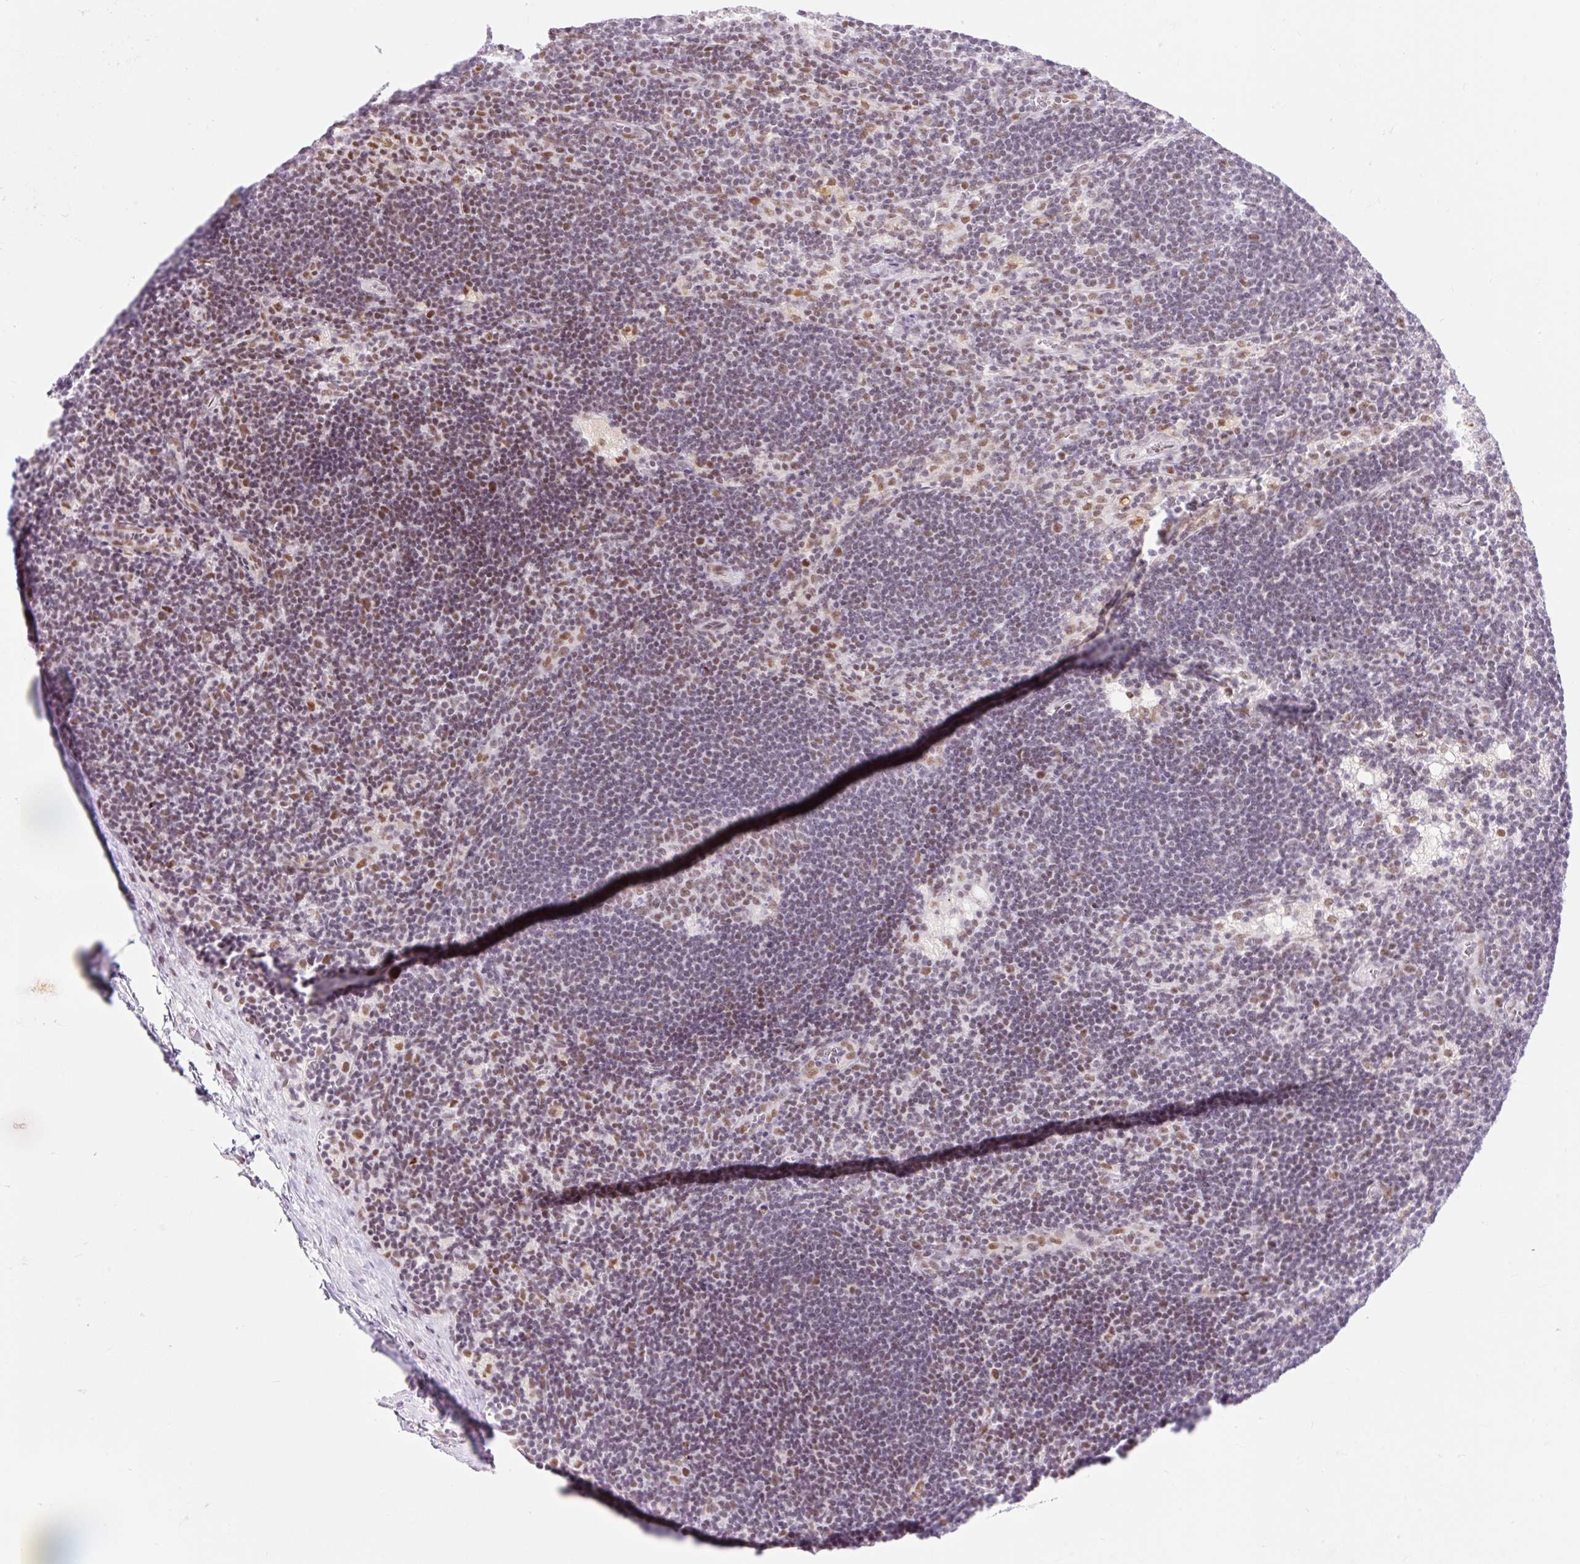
{"staining": {"intensity": "weak", "quantity": "25%-75%", "location": "nuclear"}, "tissue": "lymph node", "cell_type": "Germinal center cells", "image_type": "normal", "snomed": [{"axis": "morphology", "description": "Normal tissue, NOS"}, {"axis": "topography", "description": "Lymph node"}], "caption": "IHC image of benign lymph node stained for a protein (brown), which demonstrates low levels of weak nuclear expression in about 25%-75% of germinal center cells.", "gene": "H2BW1", "patient": {"sex": "male", "age": 24}}